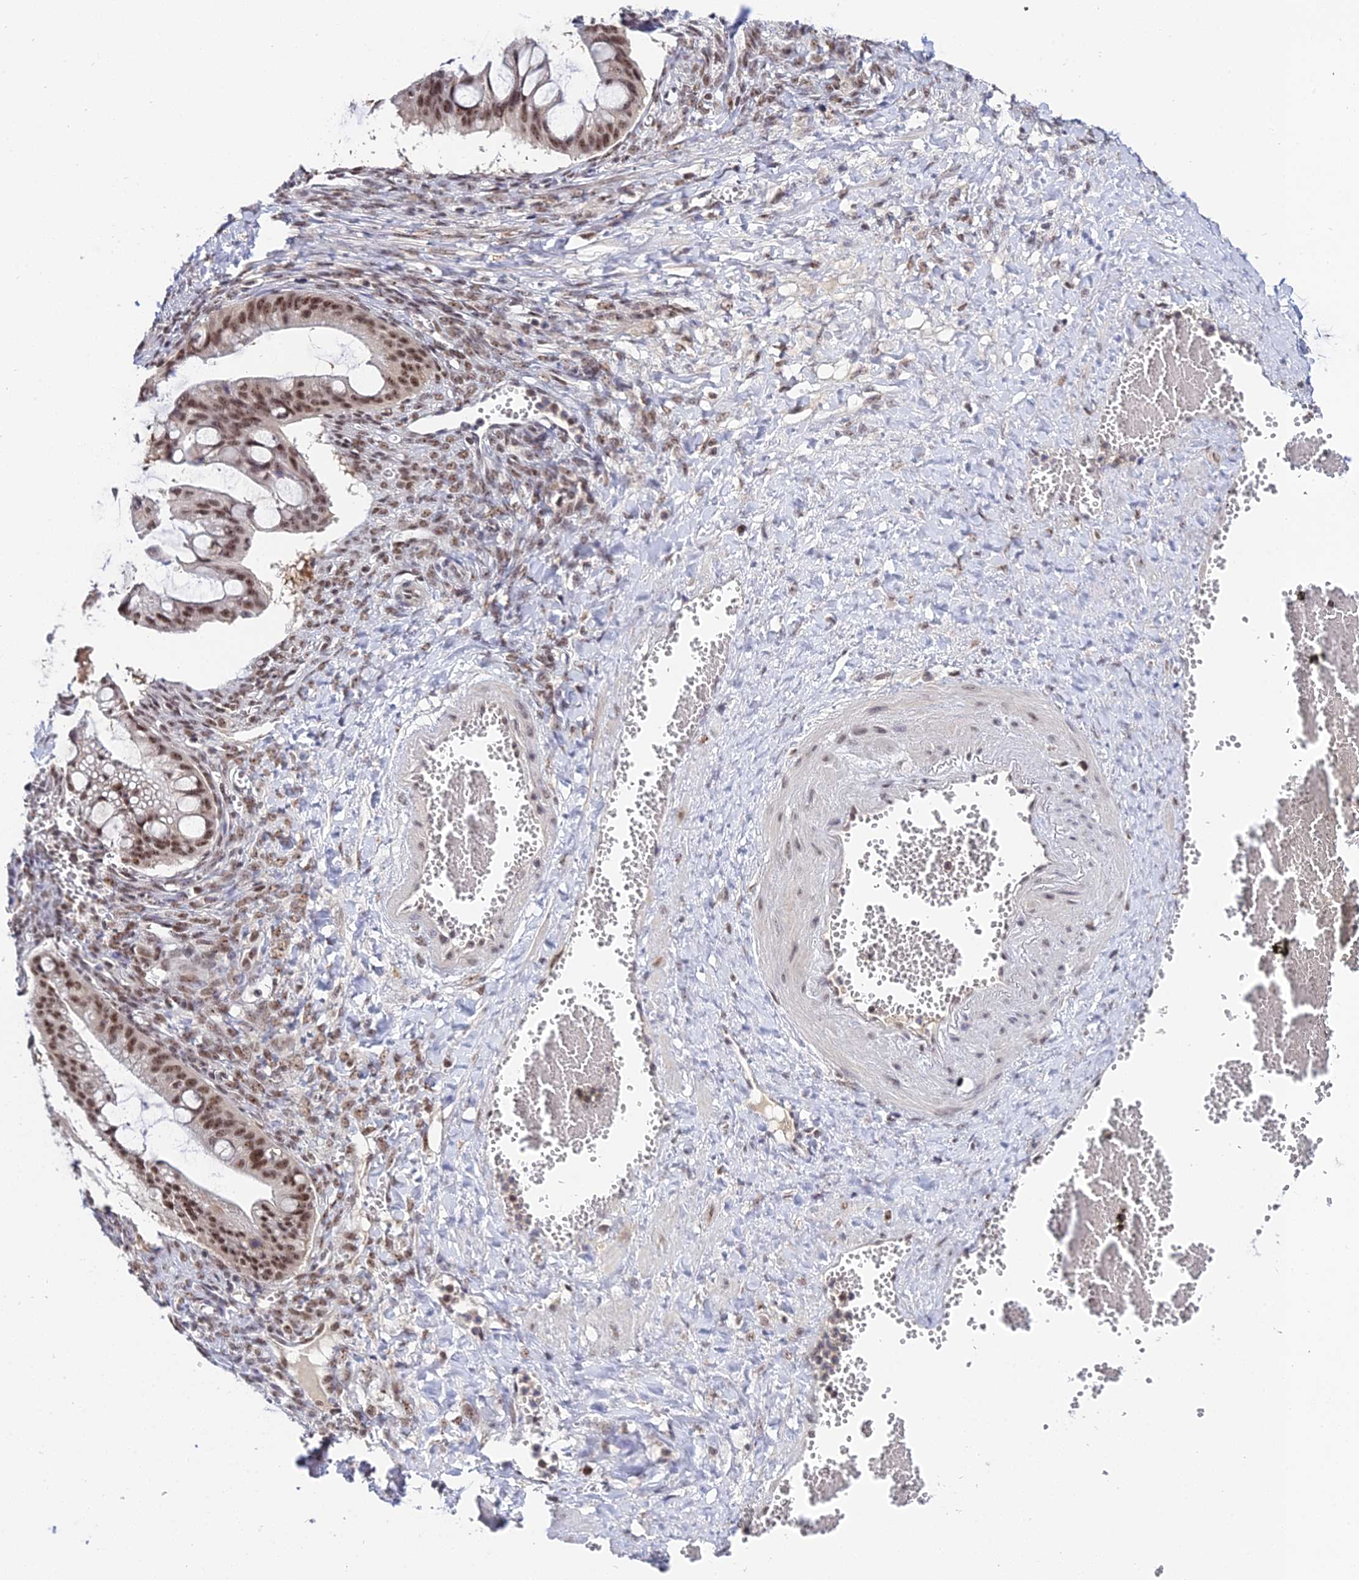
{"staining": {"intensity": "moderate", "quantity": ">75%", "location": "nuclear"}, "tissue": "ovarian cancer", "cell_type": "Tumor cells", "image_type": "cancer", "snomed": [{"axis": "morphology", "description": "Cystadenocarcinoma, mucinous, NOS"}, {"axis": "topography", "description": "Ovary"}], "caption": "Moderate nuclear protein positivity is identified in approximately >75% of tumor cells in ovarian cancer.", "gene": "EXOSC3", "patient": {"sex": "female", "age": 73}}